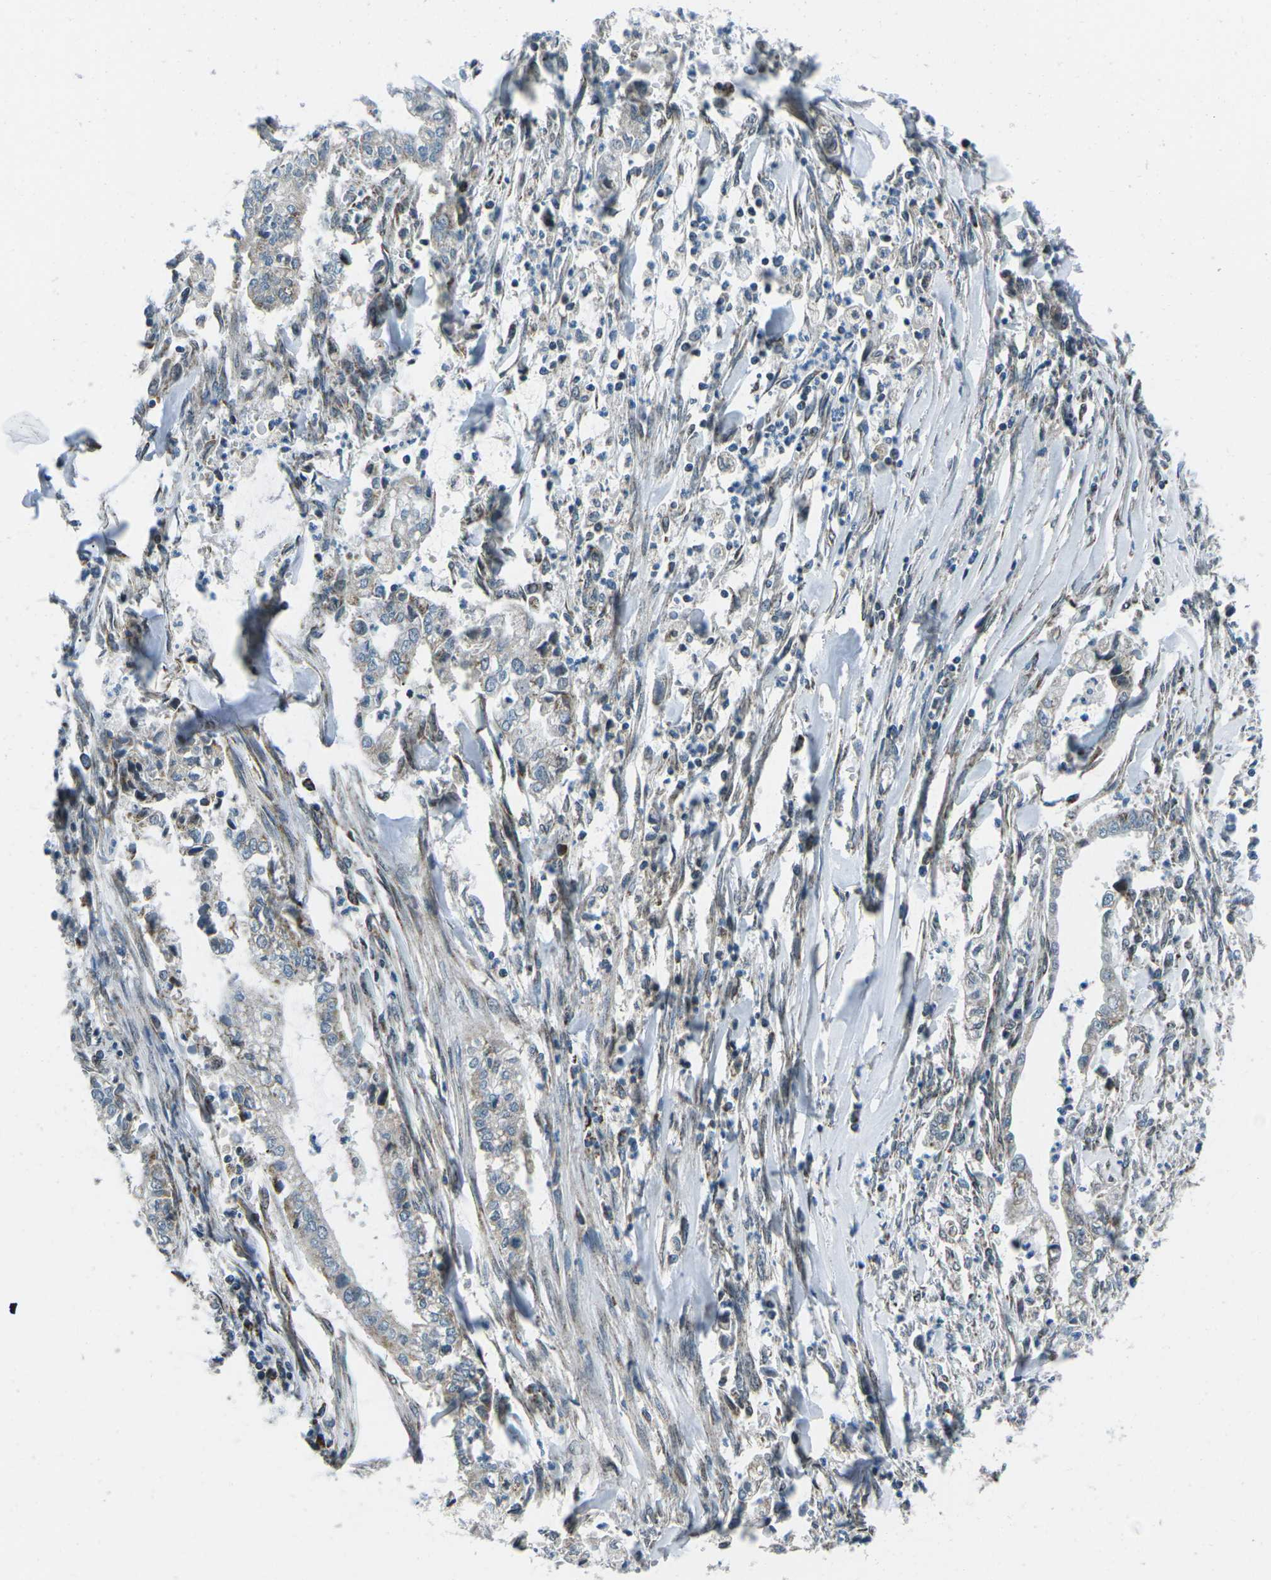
{"staining": {"intensity": "moderate", "quantity": "<25%", "location": "cytoplasmic/membranous"}, "tissue": "cervical cancer", "cell_type": "Tumor cells", "image_type": "cancer", "snomed": [{"axis": "morphology", "description": "Adenocarcinoma, NOS"}, {"axis": "topography", "description": "Cervix"}], "caption": "Human adenocarcinoma (cervical) stained for a protein (brown) displays moderate cytoplasmic/membranous positive positivity in approximately <25% of tumor cells.", "gene": "RFESD", "patient": {"sex": "female", "age": 44}}